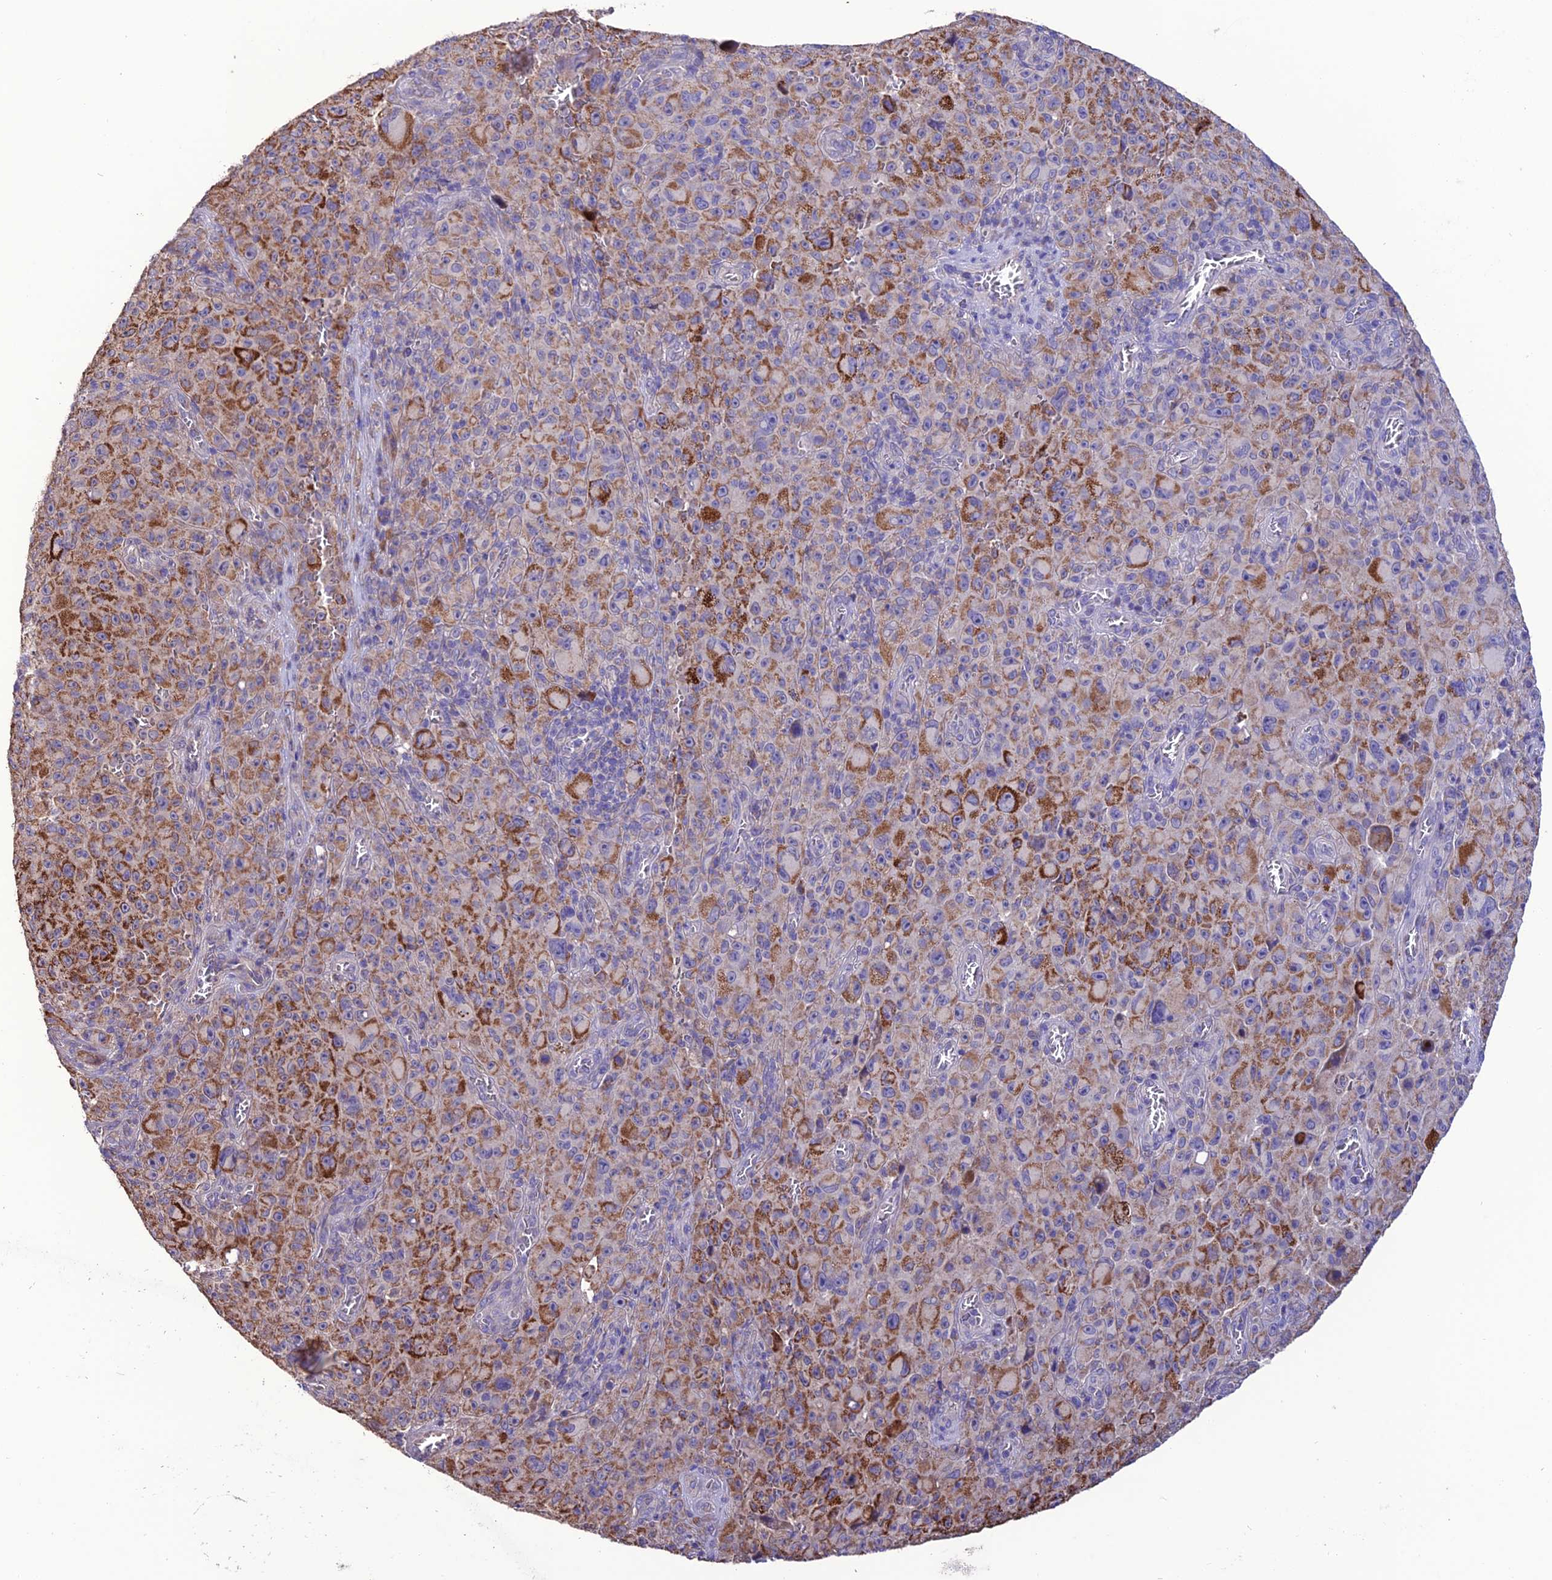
{"staining": {"intensity": "moderate", "quantity": "25%-75%", "location": "cytoplasmic/membranous"}, "tissue": "melanoma", "cell_type": "Tumor cells", "image_type": "cancer", "snomed": [{"axis": "morphology", "description": "Malignant melanoma, NOS"}, {"axis": "topography", "description": "Skin"}], "caption": "A brown stain highlights moderate cytoplasmic/membranous positivity of a protein in human malignant melanoma tumor cells.", "gene": "HOGA1", "patient": {"sex": "female", "age": 82}}